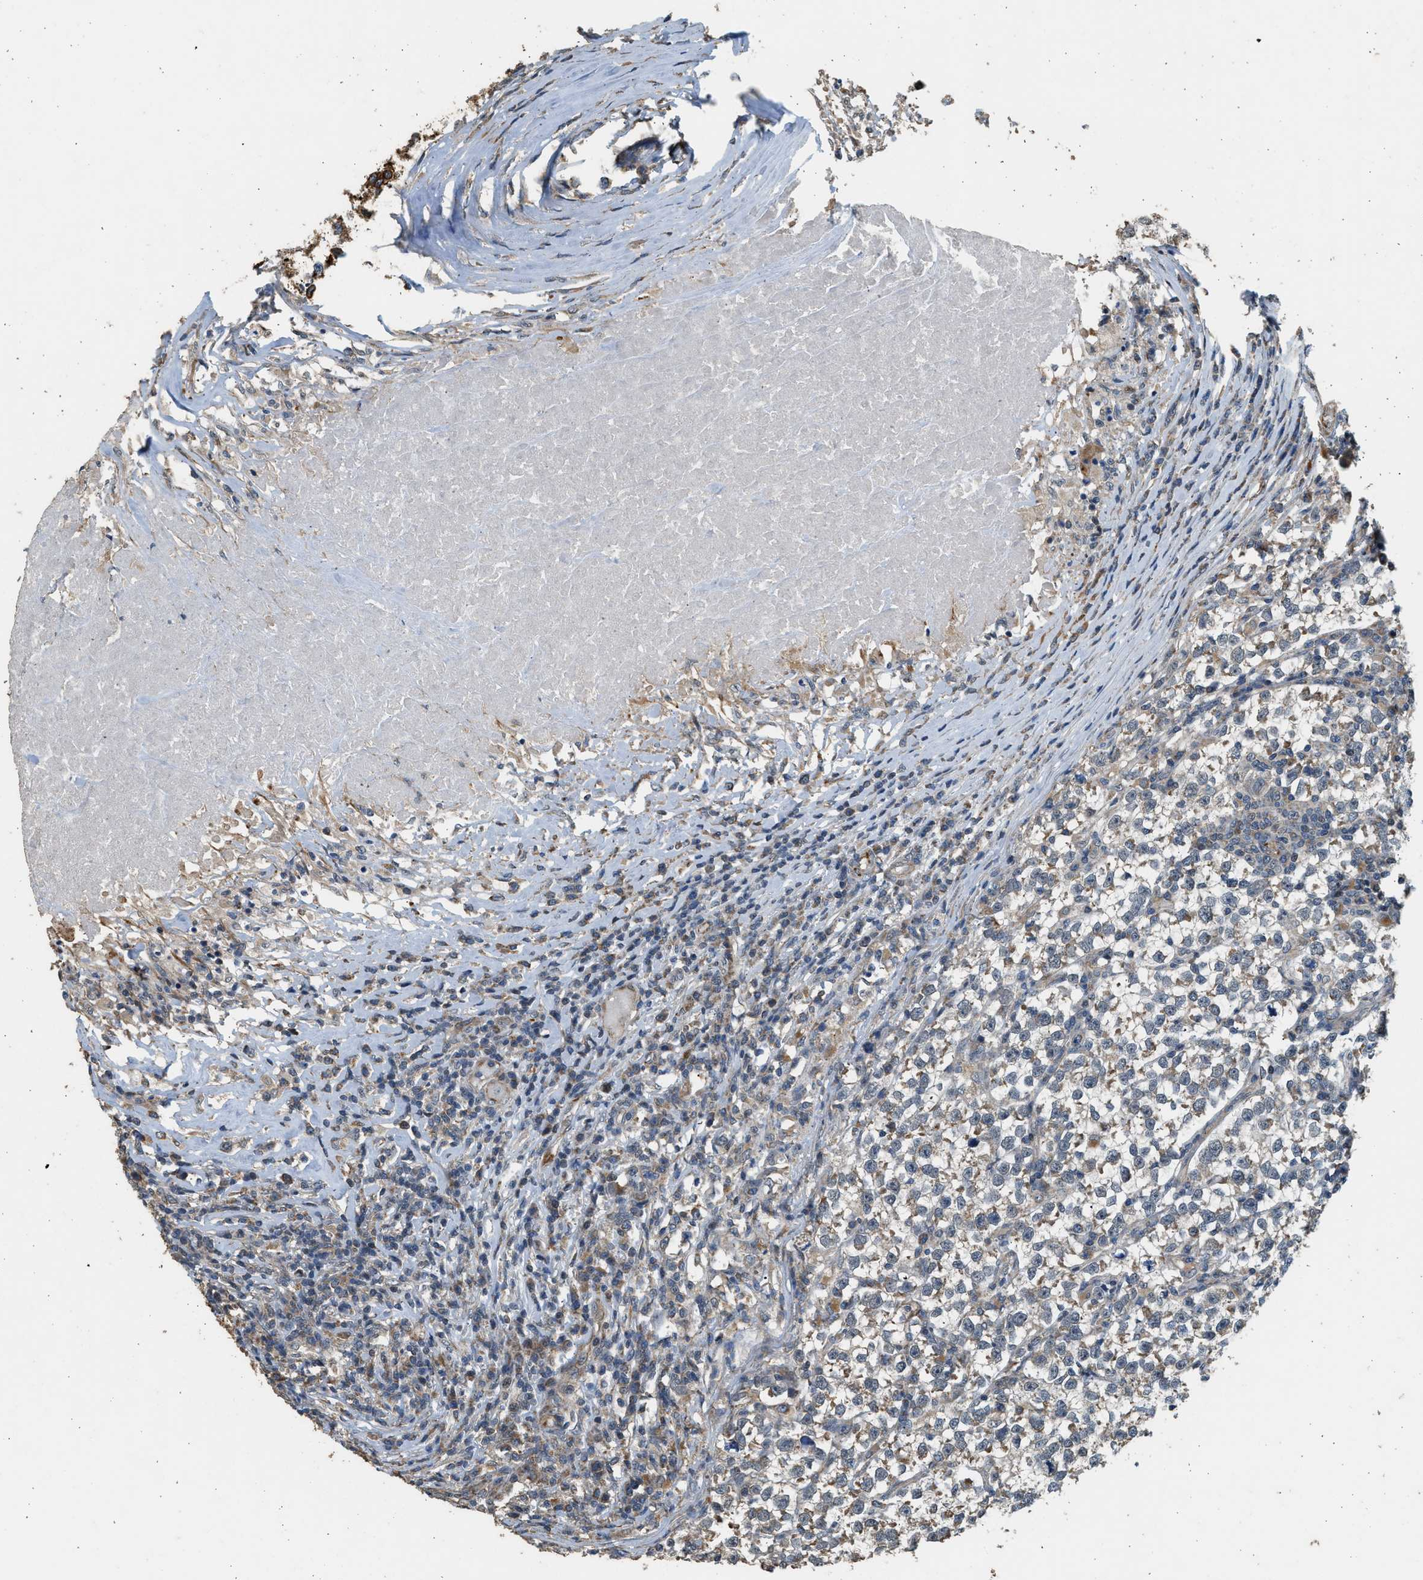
{"staining": {"intensity": "weak", "quantity": "25%-75%", "location": "cytoplasmic/membranous"}, "tissue": "testis cancer", "cell_type": "Tumor cells", "image_type": "cancer", "snomed": [{"axis": "morphology", "description": "Normal tissue, NOS"}, {"axis": "morphology", "description": "Seminoma, NOS"}, {"axis": "topography", "description": "Testis"}], "caption": "Immunohistochemistry (IHC) photomicrograph of testis cancer (seminoma) stained for a protein (brown), which displays low levels of weak cytoplasmic/membranous expression in approximately 25%-75% of tumor cells.", "gene": "PCLO", "patient": {"sex": "male", "age": 43}}